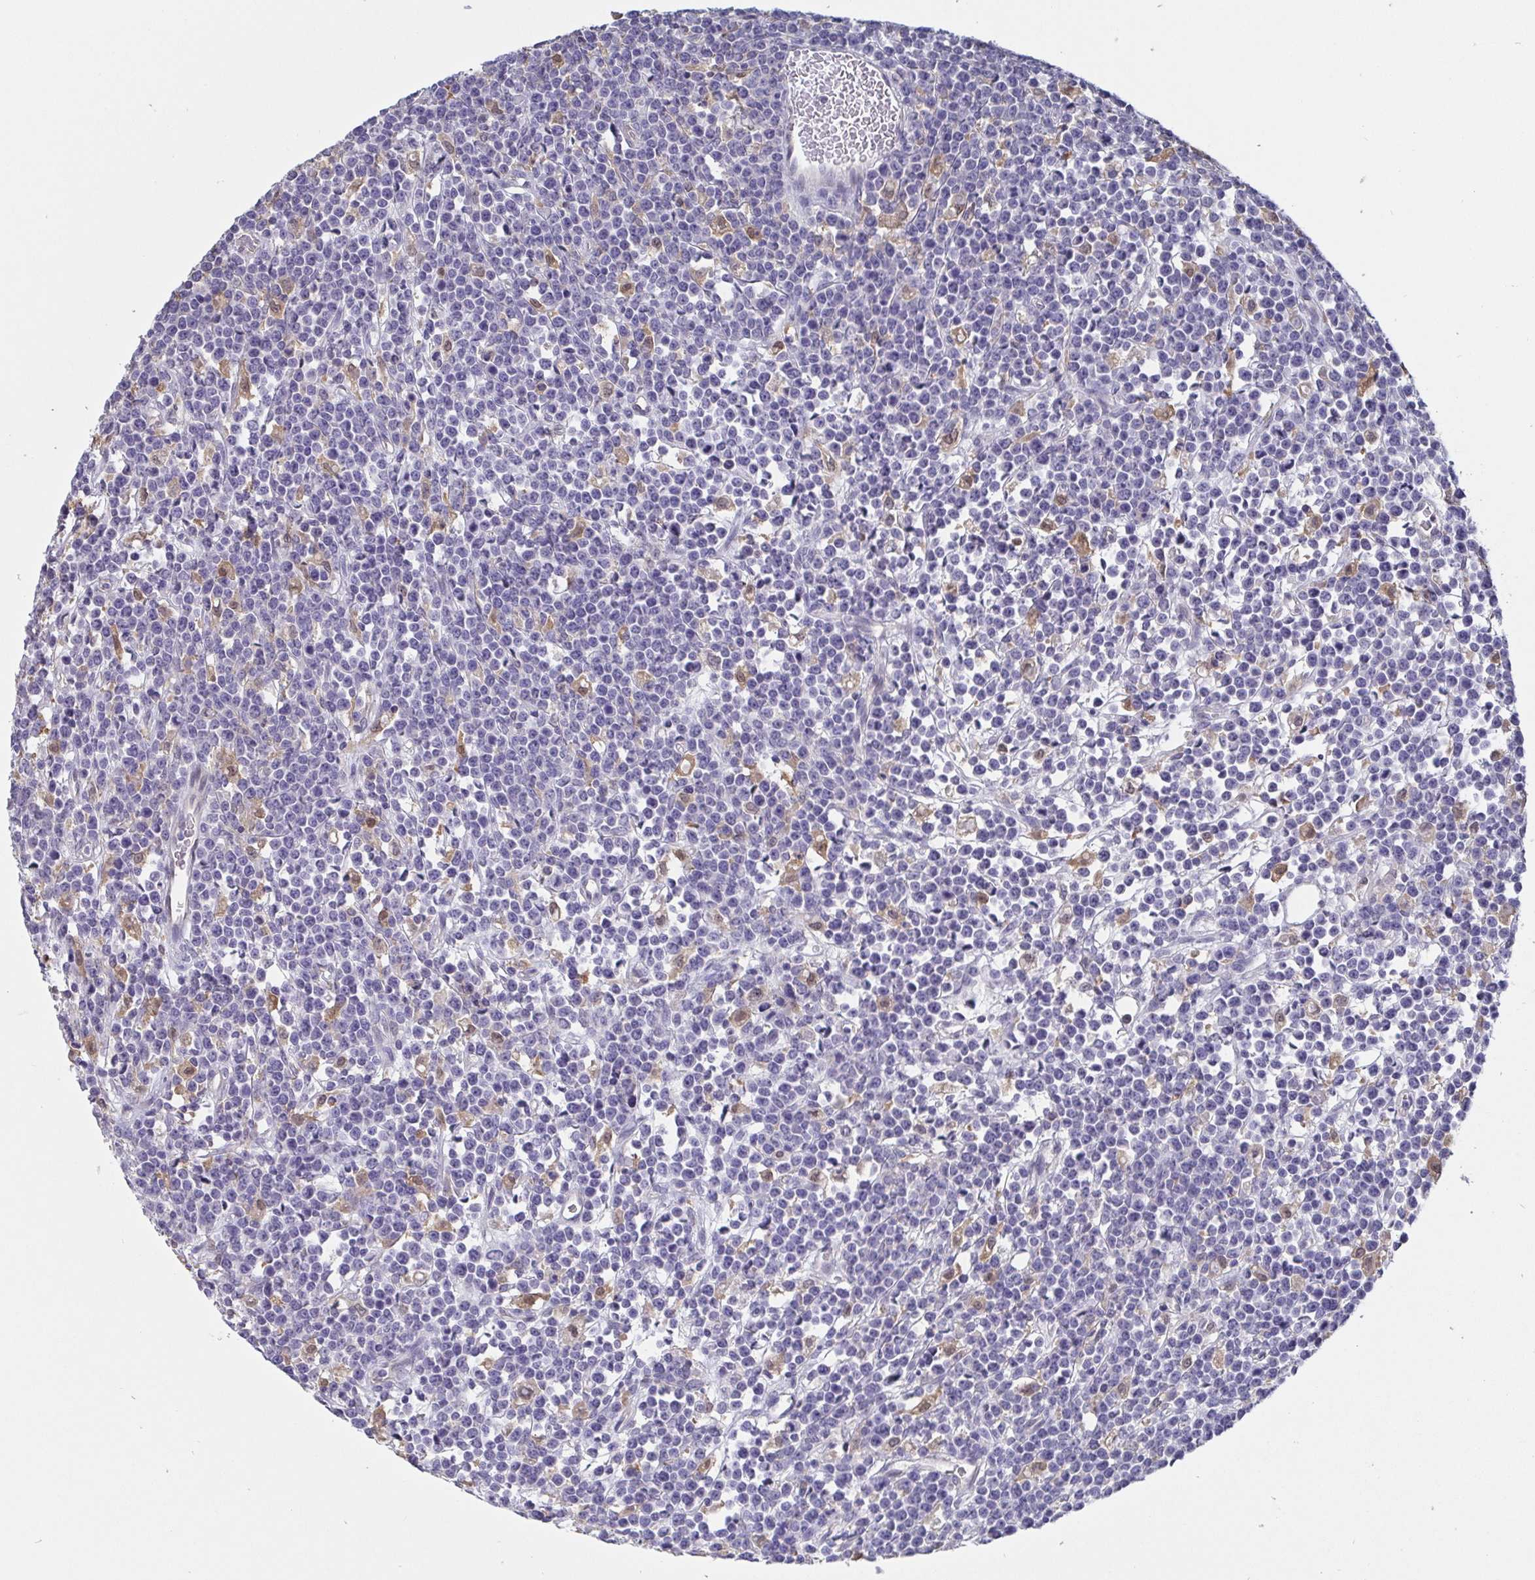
{"staining": {"intensity": "negative", "quantity": "none", "location": "none"}, "tissue": "lymphoma", "cell_type": "Tumor cells", "image_type": "cancer", "snomed": [{"axis": "morphology", "description": "Malignant lymphoma, non-Hodgkin's type, High grade"}, {"axis": "topography", "description": "Ovary"}], "caption": "Immunohistochemistry (IHC) of human lymphoma demonstrates no staining in tumor cells.", "gene": "IDH1", "patient": {"sex": "female", "age": 56}}